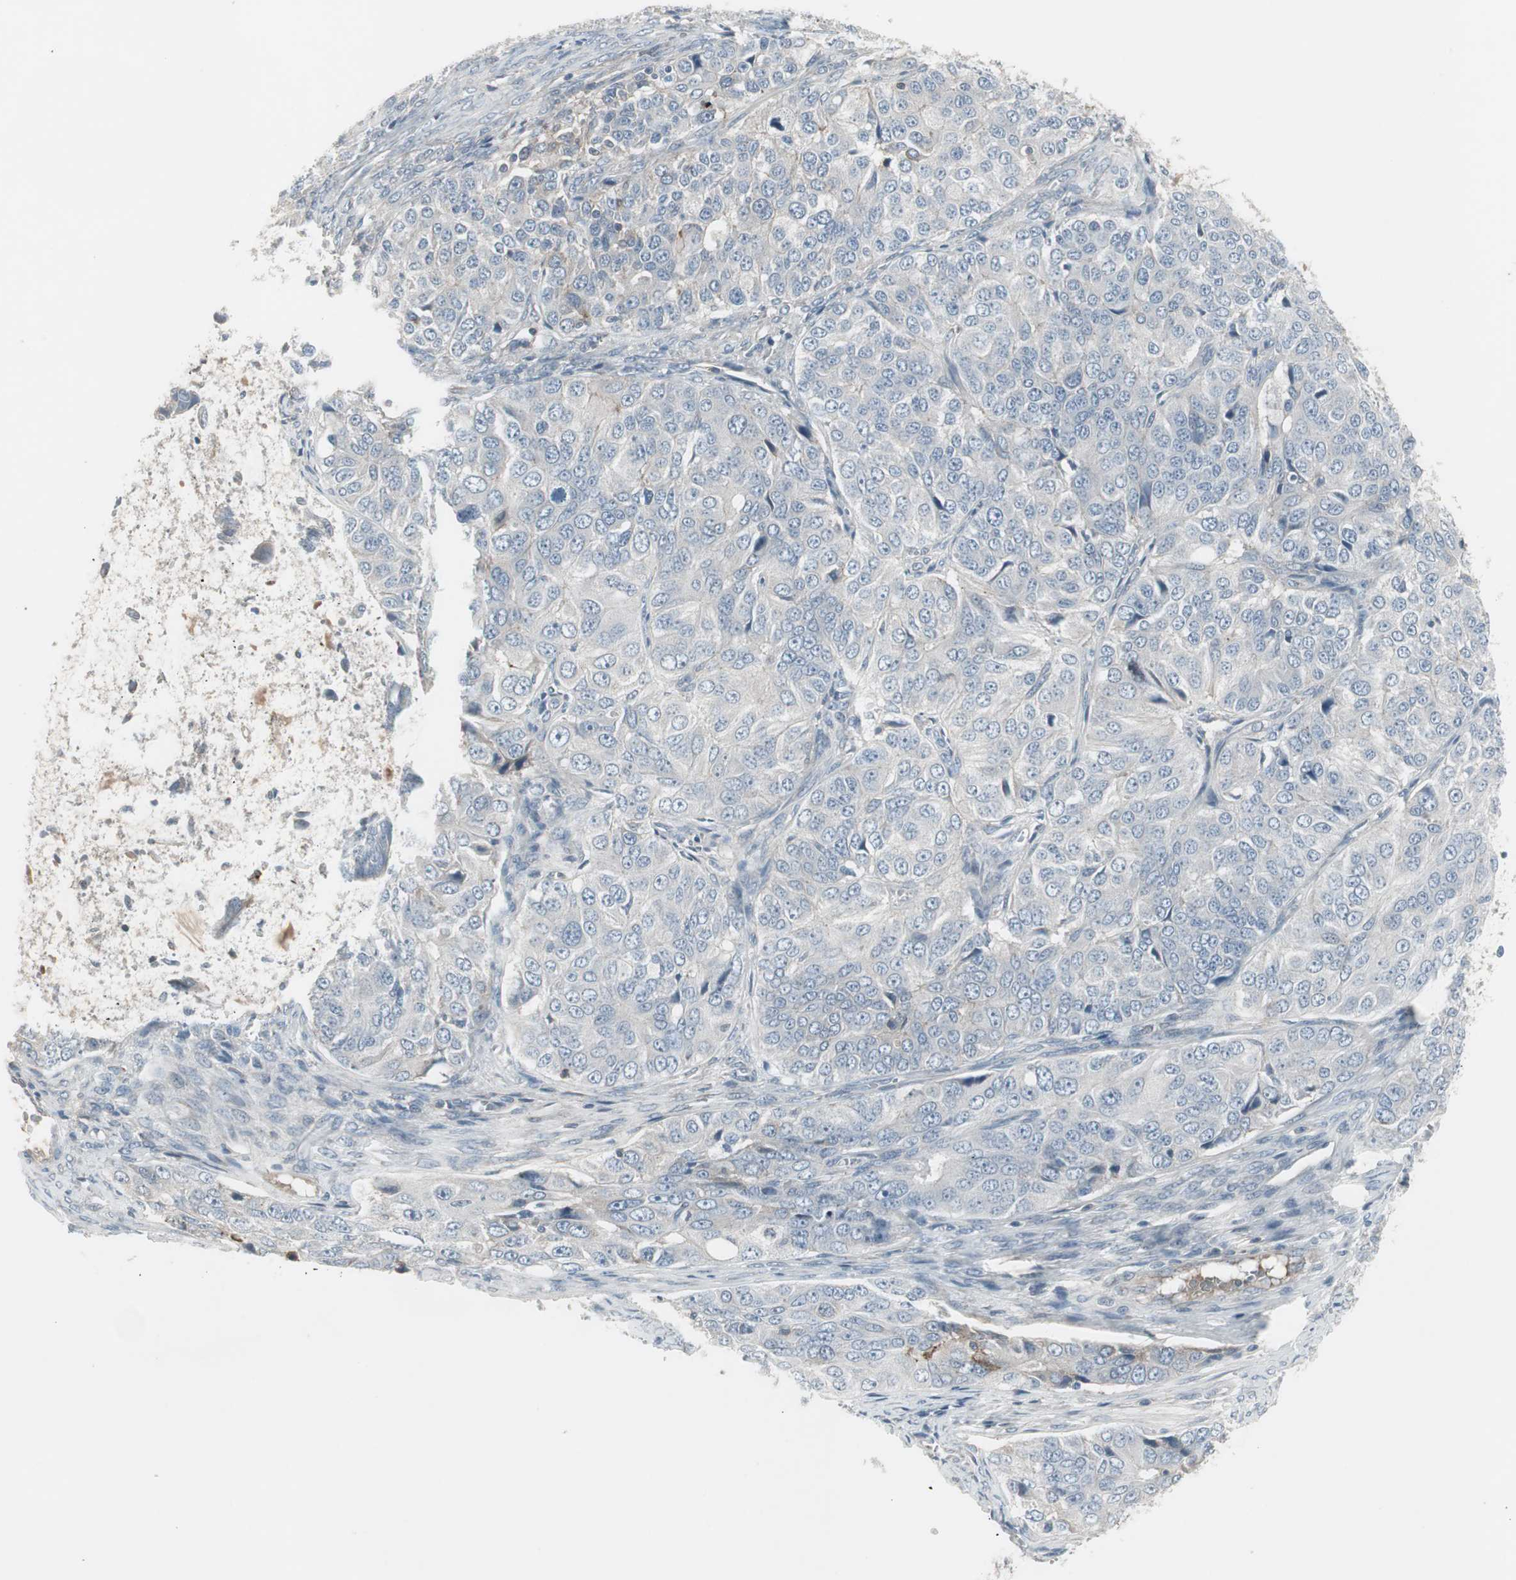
{"staining": {"intensity": "negative", "quantity": "none", "location": "none"}, "tissue": "ovarian cancer", "cell_type": "Tumor cells", "image_type": "cancer", "snomed": [{"axis": "morphology", "description": "Carcinoma, endometroid"}, {"axis": "topography", "description": "Ovary"}], "caption": "Immunohistochemistry (IHC) photomicrograph of neoplastic tissue: ovarian cancer (endometroid carcinoma) stained with DAB exhibits no significant protein positivity in tumor cells.", "gene": "ZSCAN32", "patient": {"sex": "female", "age": 51}}